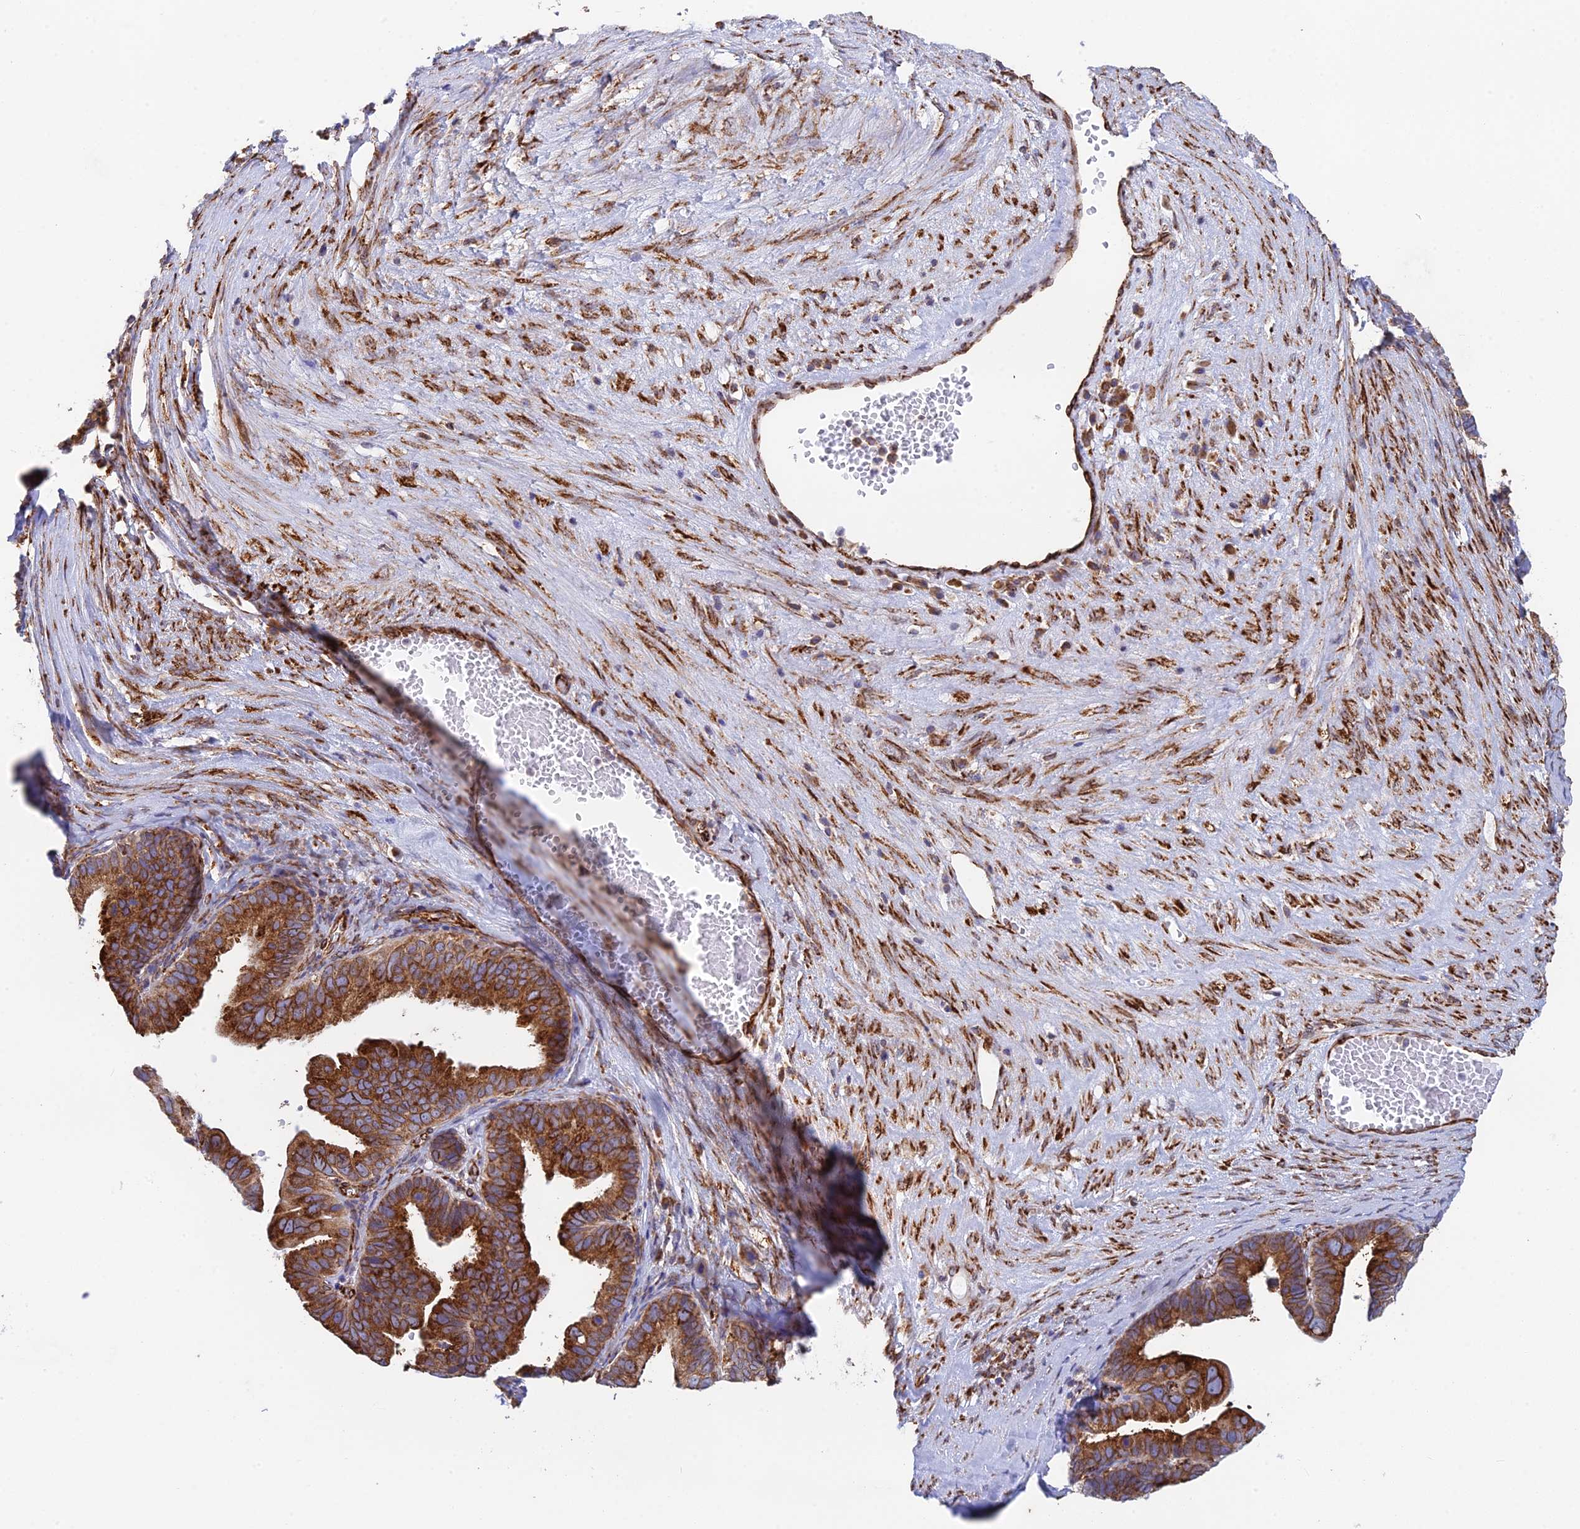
{"staining": {"intensity": "strong", "quantity": ">75%", "location": "cytoplasmic/membranous"}, "tissue": "ovarian cancer", "cell_type": "Tumor cells", "image_type": "cancer", "snomed": [{"axis": "morphology", "description": "Cystadenocarcinoma, serous, NOS"}, {"axis": "topography", "description": "Ovary"}], "caption": "The immunohistochemical stain shows strong cytoplasmic/membranous positivity in tumor cells of ovarian serous cystadenocarcinoma tissue.", "gene": "CCDC69", "patient": {"sex": "female", "age": 56}}